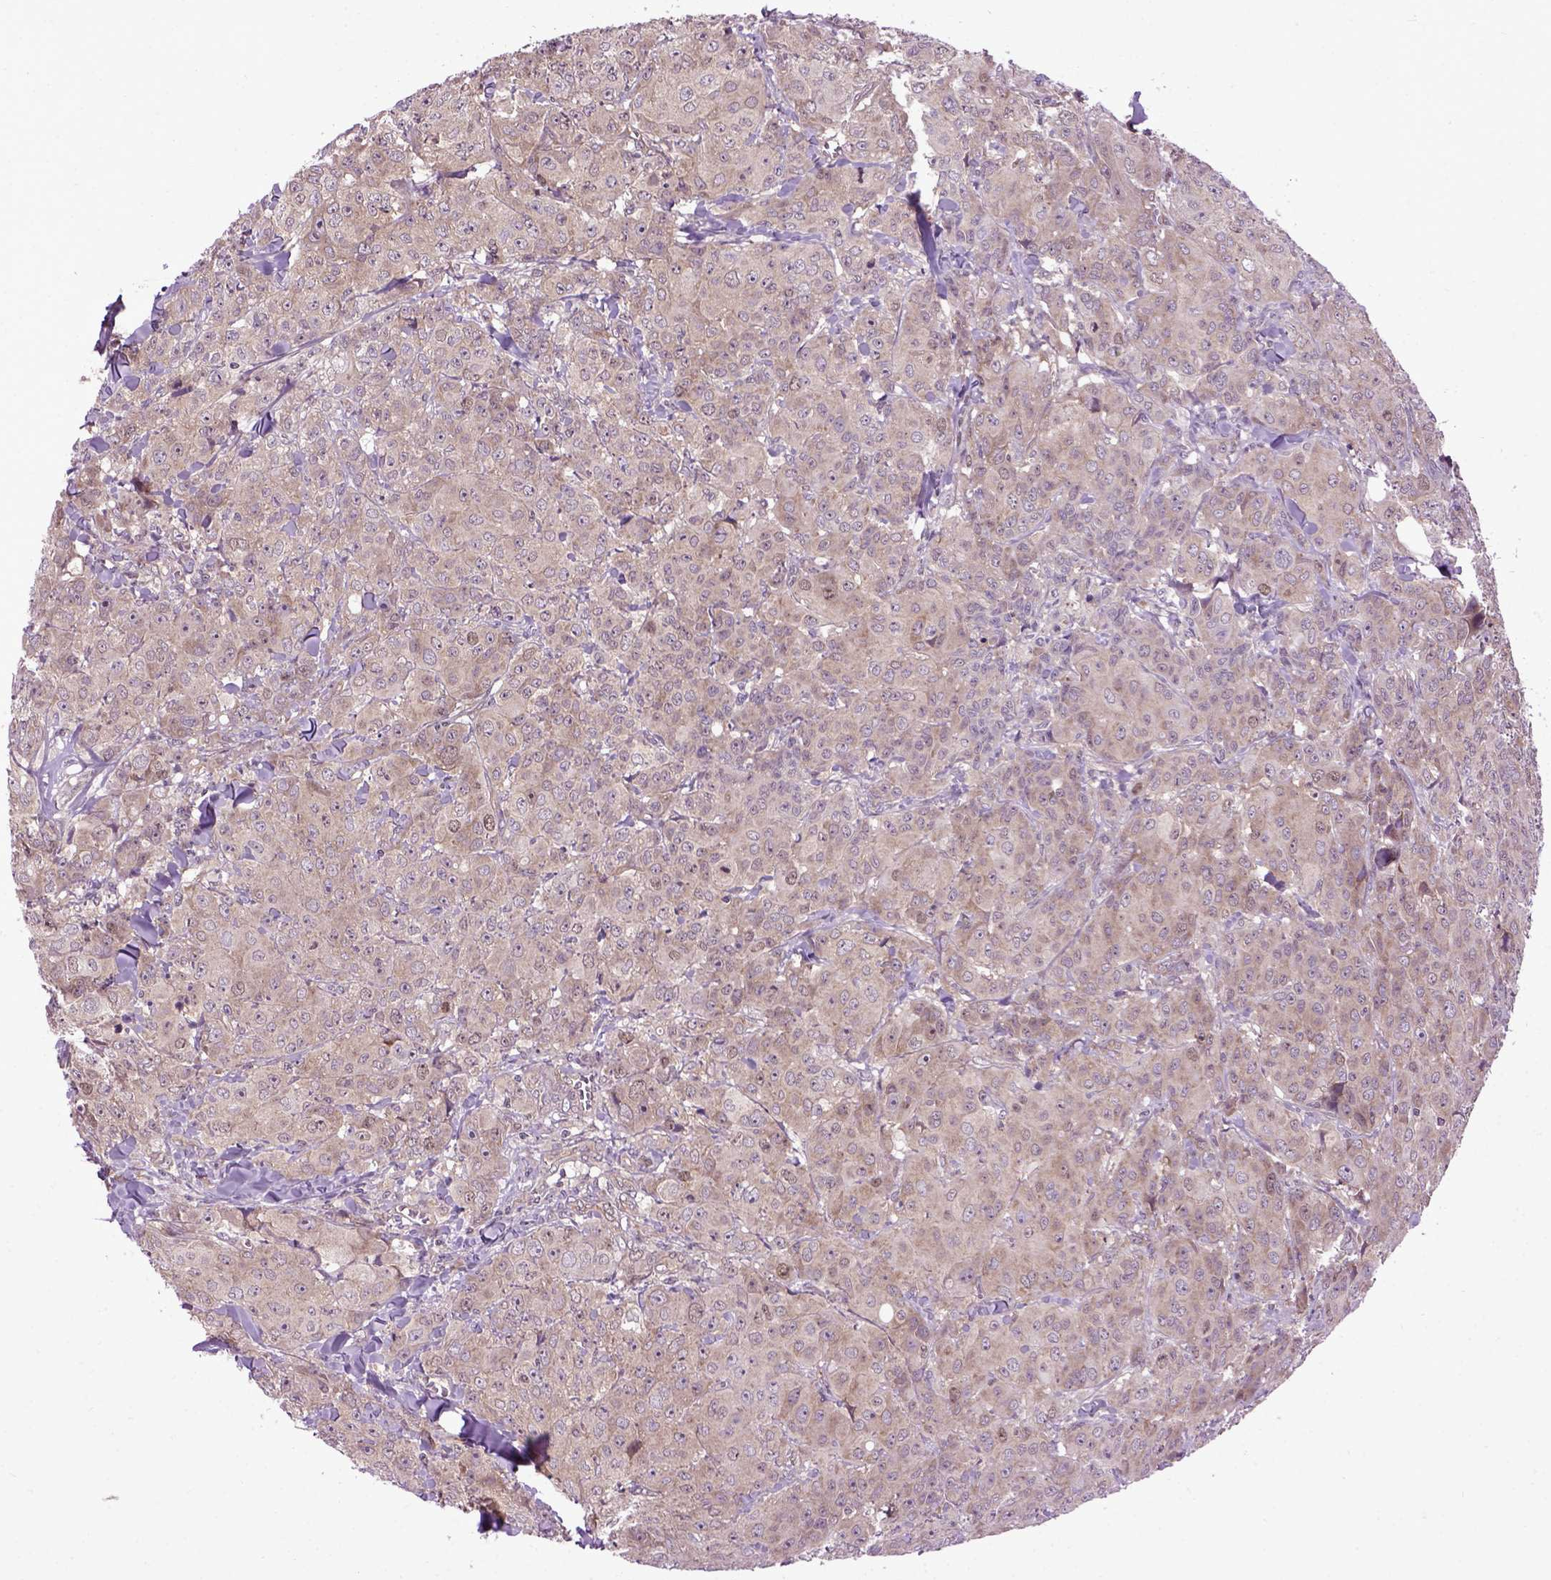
{"staining": {"intensity": "weak", "quantity": ">75%", "location": "cytoplasmic/membranous"}, "tissue": "breast cancer", "cell_type": "Tumor cells", "image_type": "cancer", "snomed": [{"axis": "morphology", "description": "Duct carcinoma"}, {"axis": "topography", "description": "Breast"}], "caption": "A low amount of weak cytoplasmic/membranous staining is appreciated in about >75% of tumor cells in breast cancer (invasive ductal carcinoma) tissue.", "gene": "WDR48", "patient": {"sex": "female", "age": 43}}